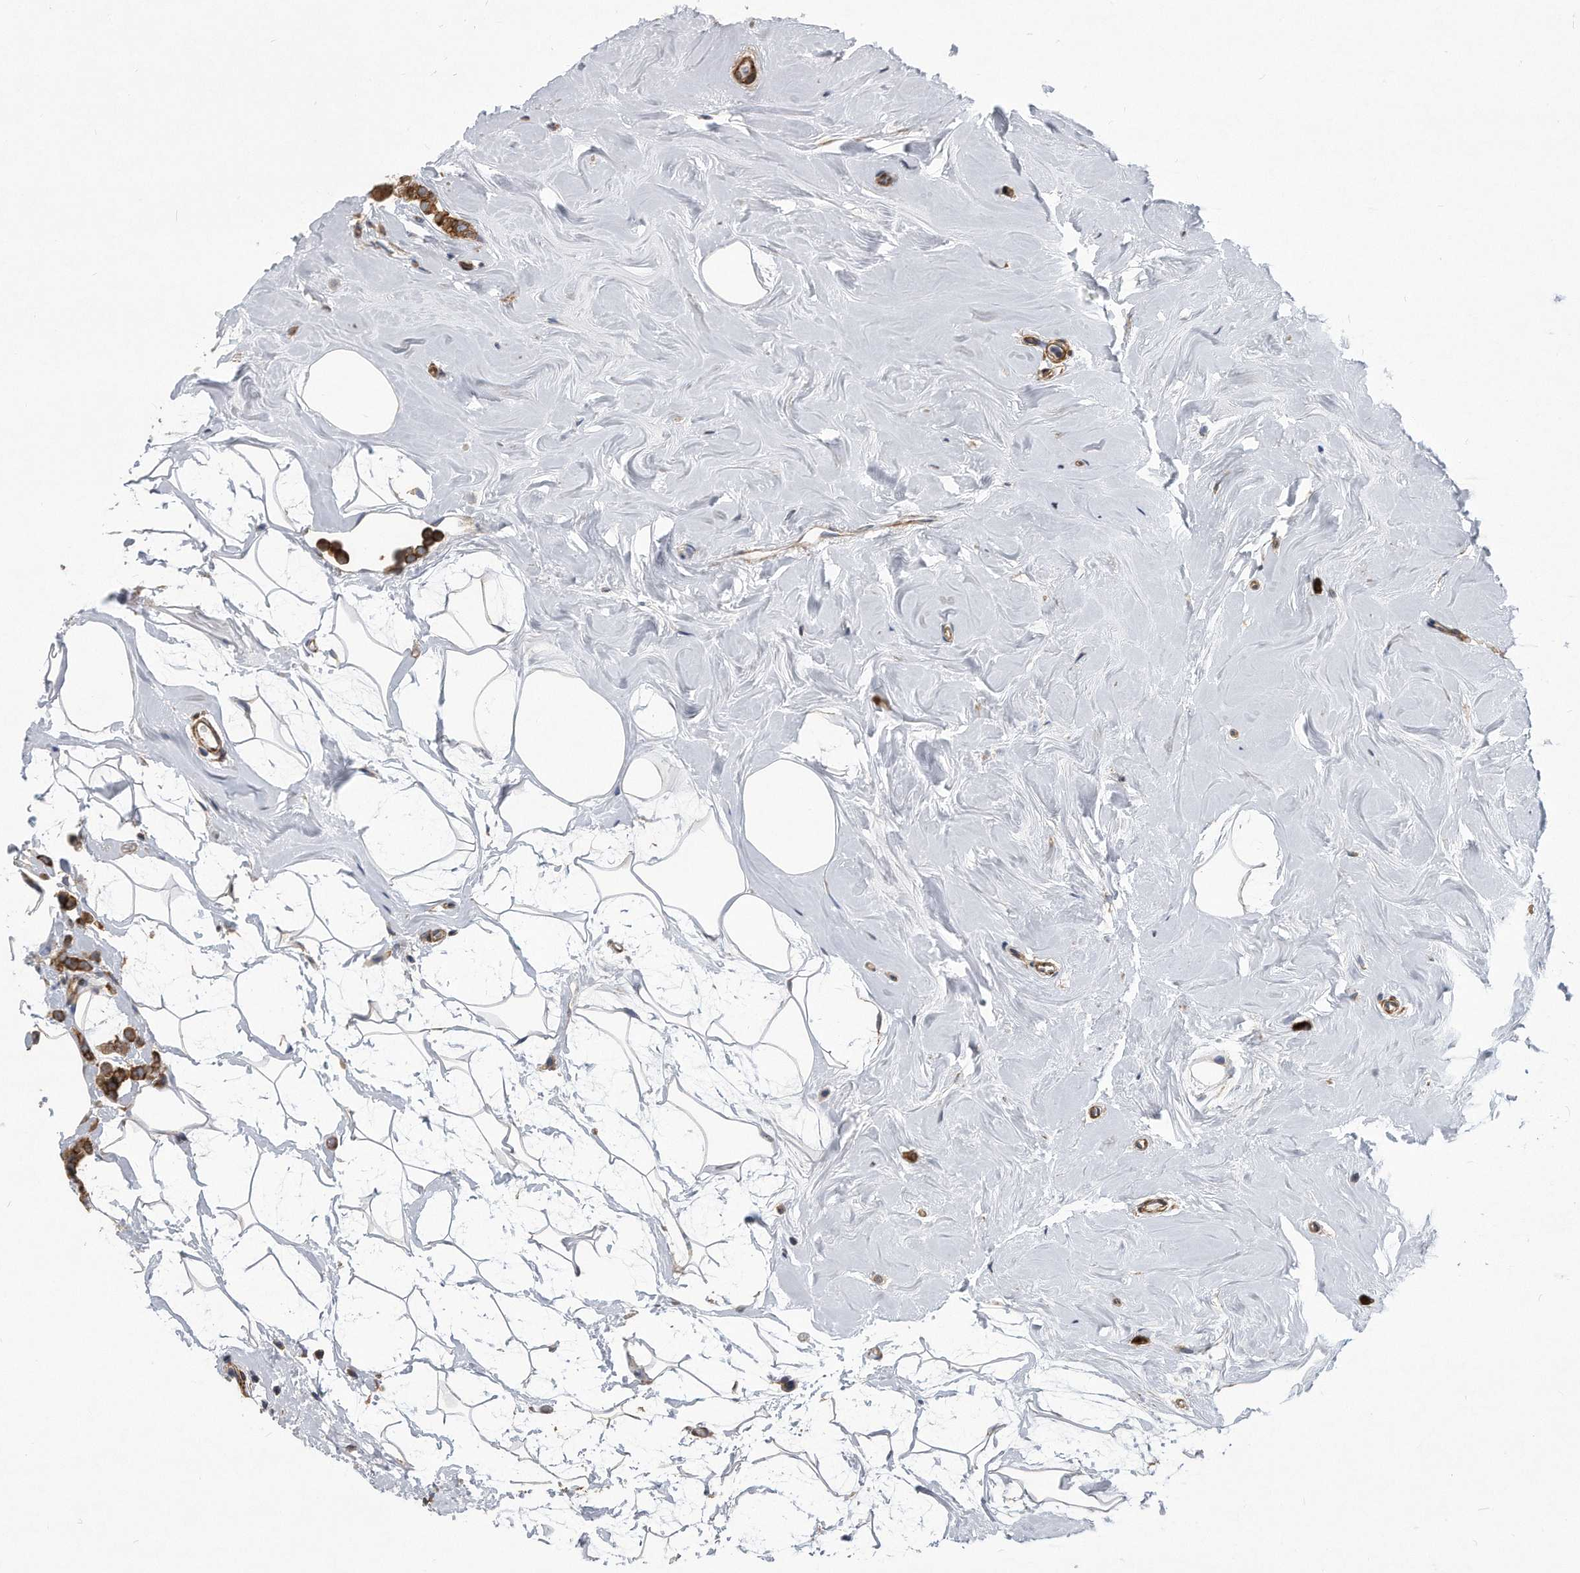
{"staining": {"intensity": "strong", "quantity": ">75%", "location": "cytoplasmic/membranous"}, "tissue": "breast cancer", "cell_type": "Tumor cells", "image_type": "cancer", "snomed": [{"axis": "morphology", "description": "Lobular carcinoma"}, {"axis": "topography", "description": "Breast"}], "caption": "IHC (DAB (3,3'-diaminobenzidine)) staining of breast cancer reveals strong cytoplasmic/membranous protein staining in about >75% of tumor cells.", "gene": "EIF2B4", "patient": {"sex": "female", "age": 47}}